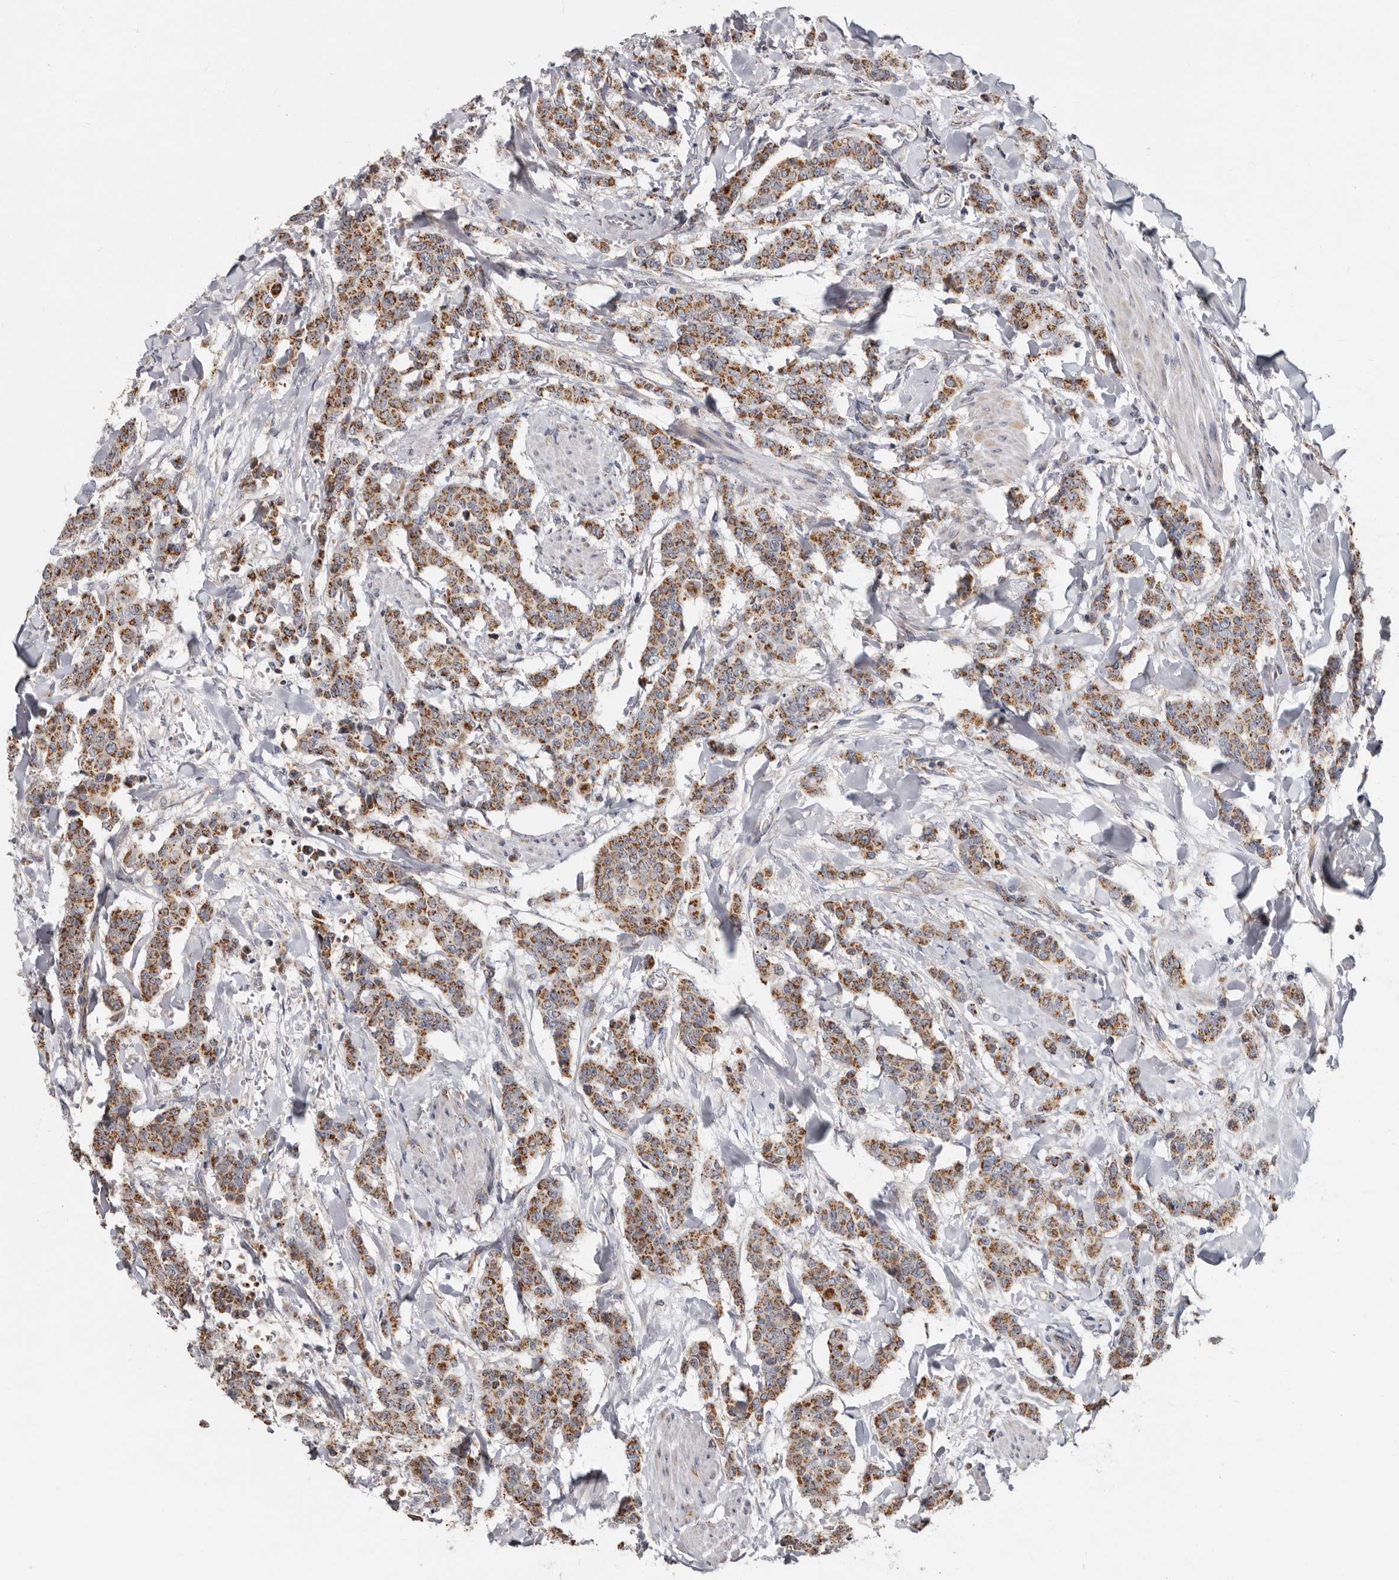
{"staining": {"intensity": "moderate", "quantity": ">75%", "location": "cytoplasmic/membranous"}, "tissue": "breast cancer", "cell_type": "Tumor cells", "image_type": "cancer", "snomed": [{"axis": "morphology", "description": "Duct carcinoma"}, {"axis": "topography", "description": "Breast"}], "caption": "Immunohistochemistry (IHC) of human breast intraductal carcinoma demonstrates medium levels of moderate cytoplasmic/membranous positivity in about >75% of tumor cells.", "gene": "MRPL18", "patient": {"sex": "female", "age": 40}}